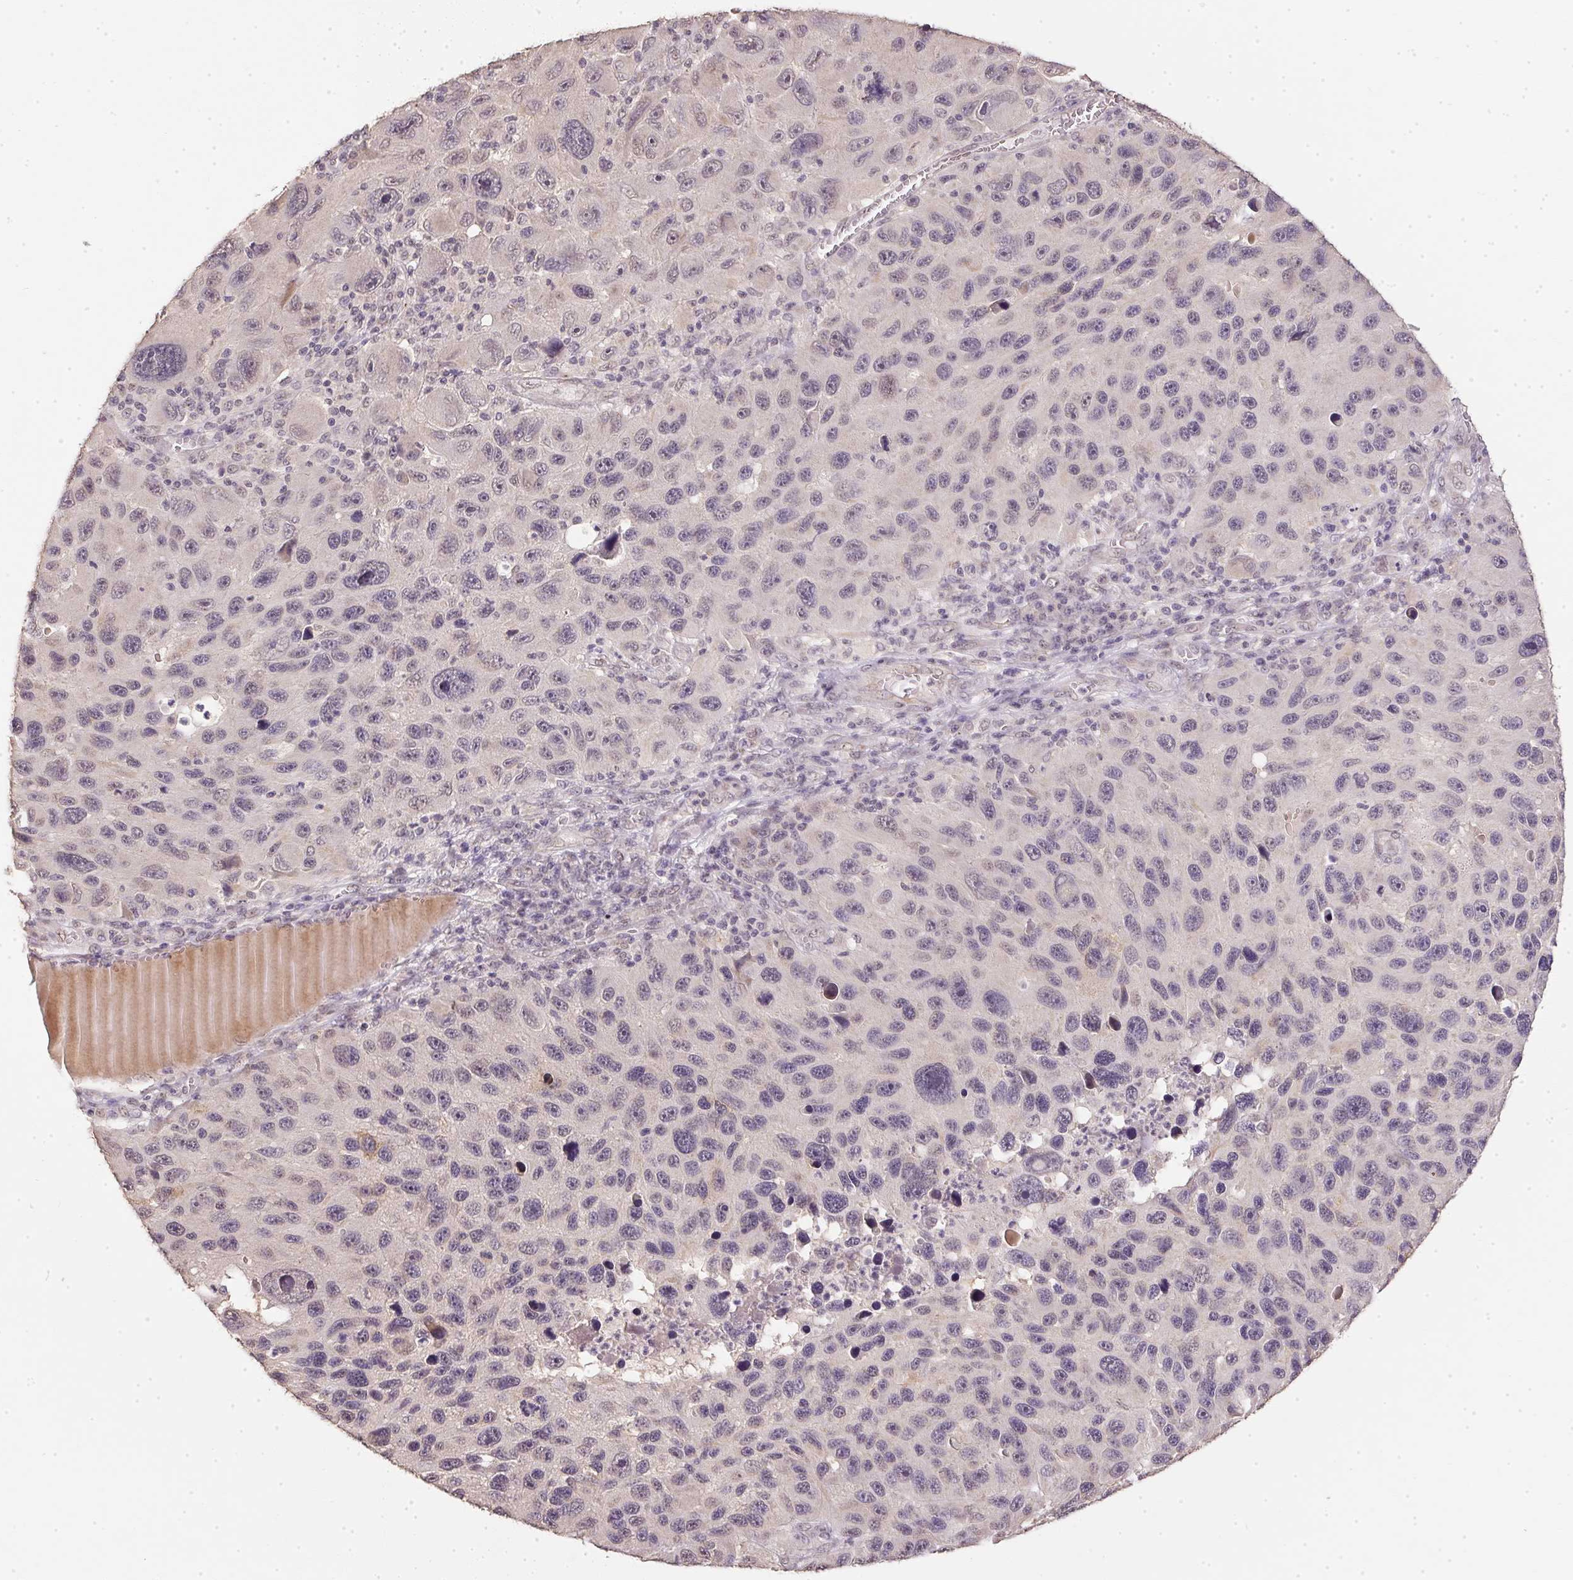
{"staining": {"intensity": "negative", "quantity": "none", "location": "none"}, "tissue": "melanoma", "cell_type": "Tumor cells", "image_type": "cancer", "snomed": [{"axis": "morphology", "description": "Malignant melanoma, NOS"}, {"axis": "topography", "description": "Skin"}], "caption": "Protein analysis of melanoma exhibits no significant staining in tumor cells.", "gene": "PPP4R4", "patient": {"sex": "male", "age": 53}}